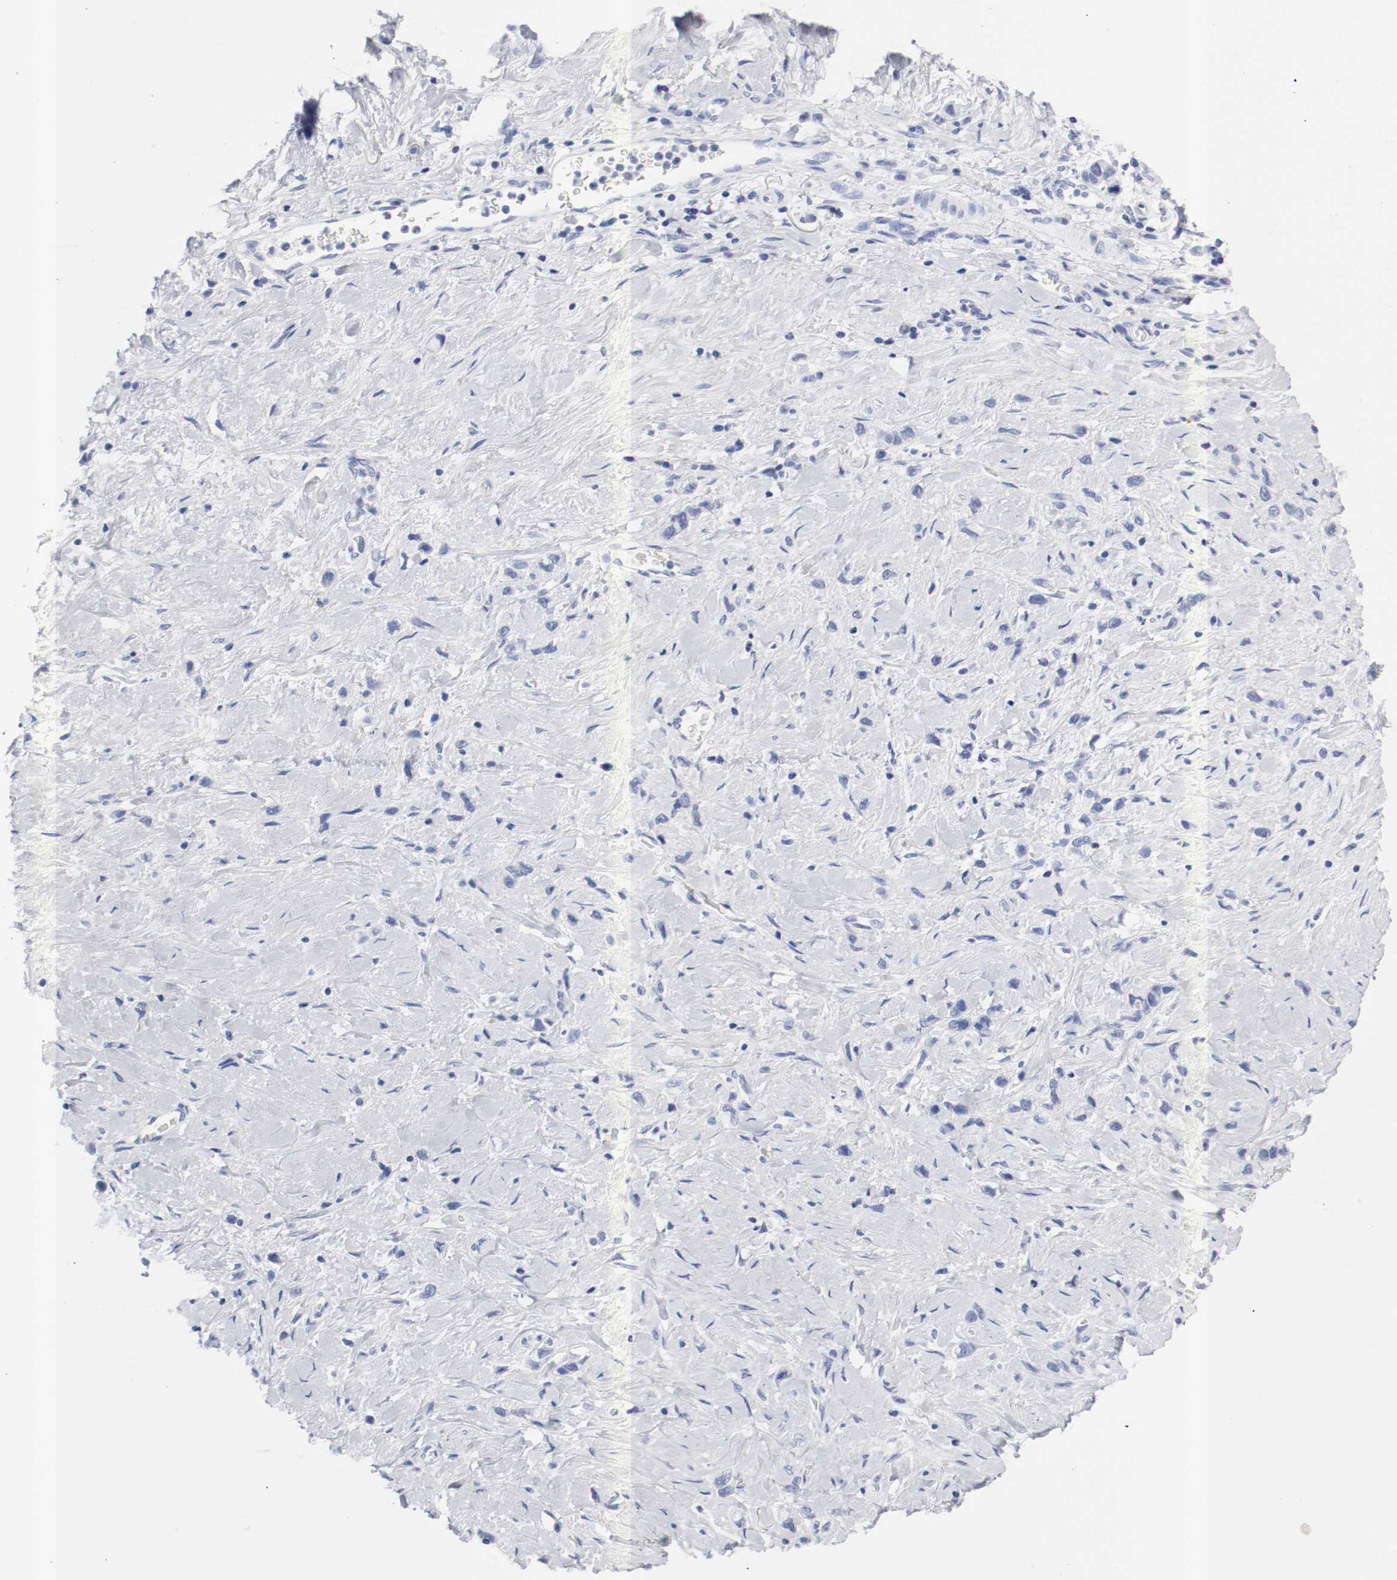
{"staining": {"intensity": "negative", "quantity": "none", "location": "none"}, "tissue": "stomach cancer", "cell_type": "Tumor cells", "image_type": "cancer", "snomed": [{"axis": "morphology", "description": "Normal tissue, NOS"}, {"axis": "morphology", "description": "Adenocarcinoma, NOS"}, {"axis": "morphology", "description": "Adenocarcinoma, High grade"}, {"axis": "topography", "description": "Stomach, upper"}, {"axis": "topography", "description": "Stomach"}], "caption": "High power microscopy image of an IHC photomicrograph of adenocarcinoma (high-grade) (stomach), revealing no significant staining in tumor cells. (Brightfield microscopy of DAB immunohistochemistry at high magnification).", "gene": "GAD1", "patient": {"sex": "female", "age": 65}}